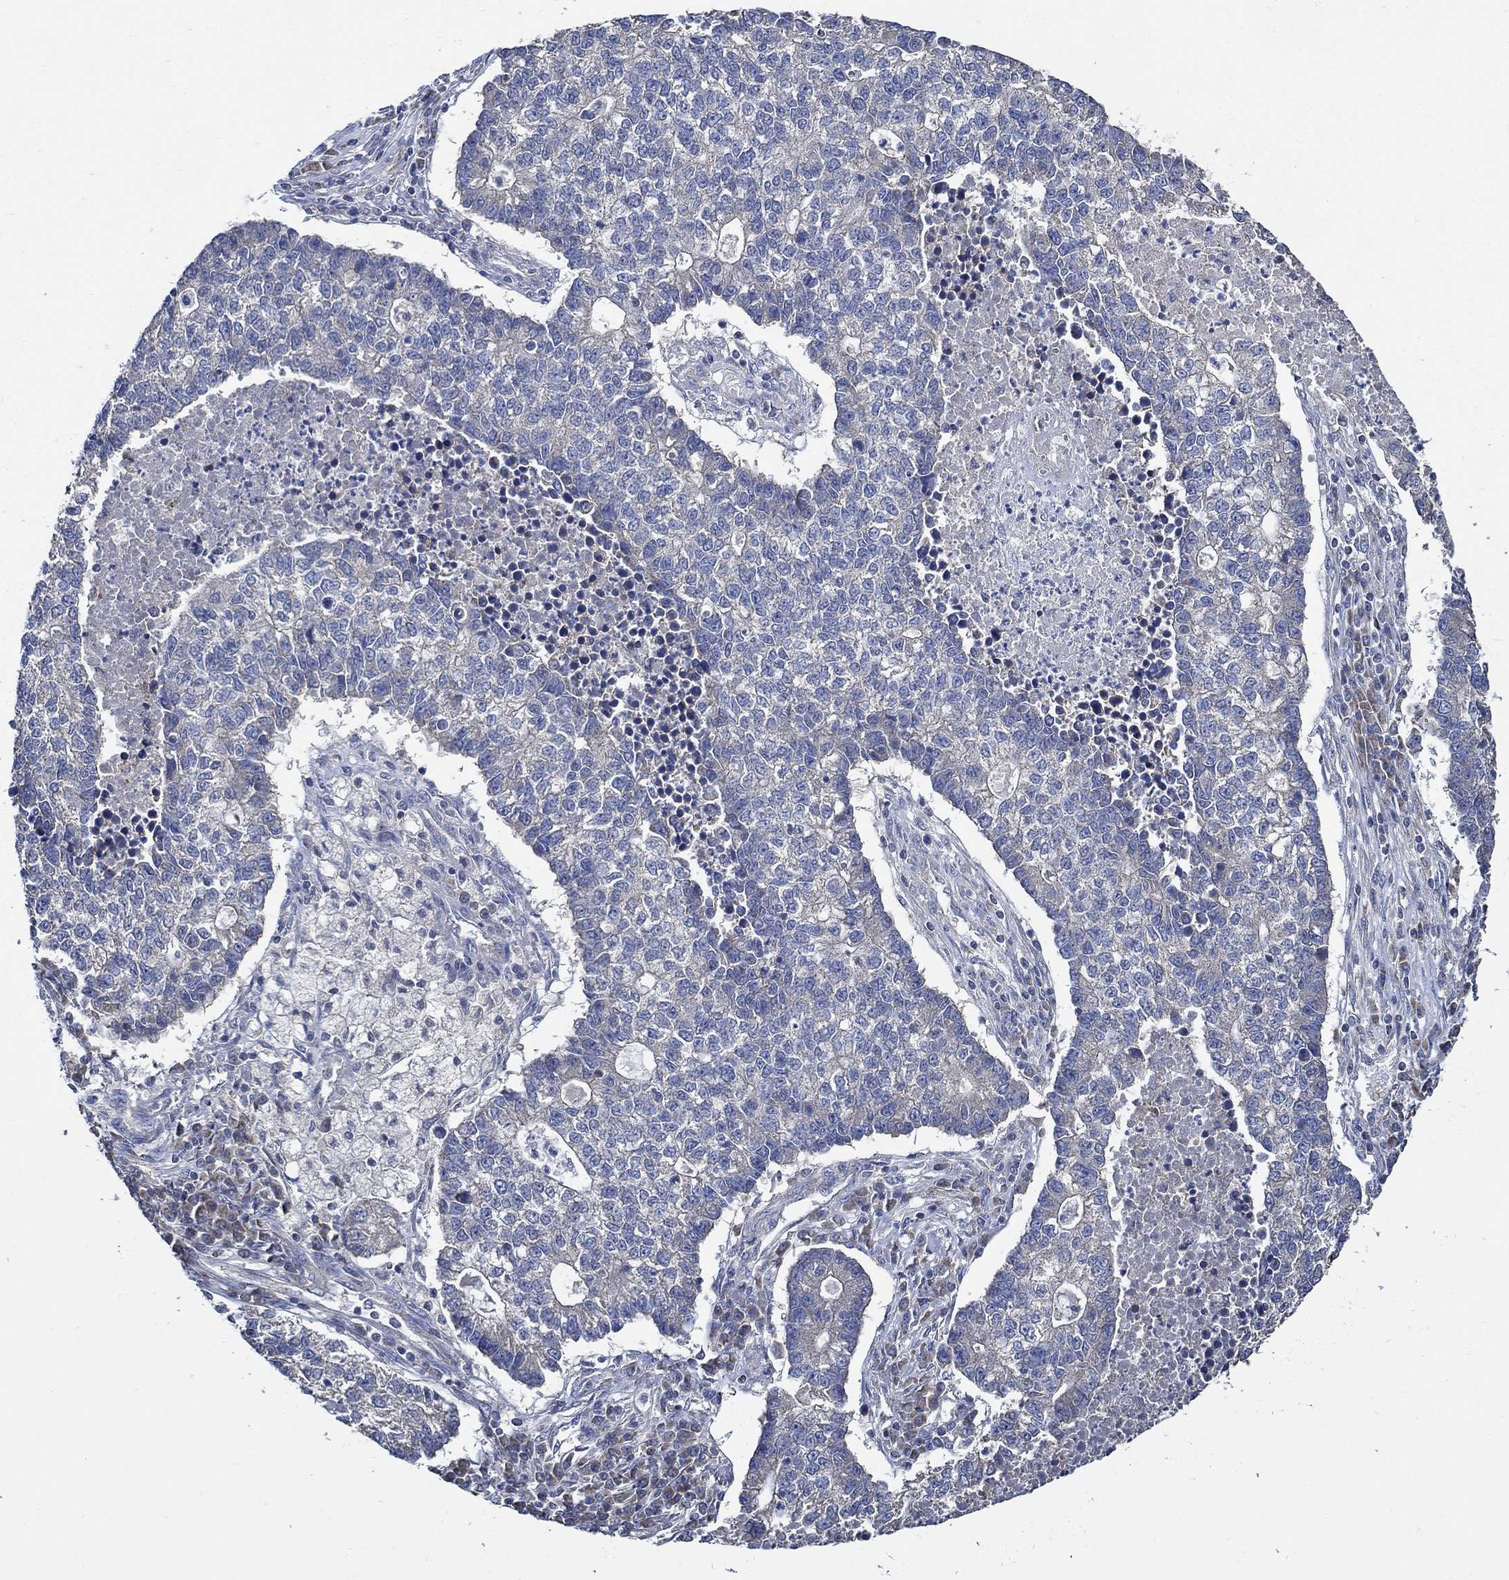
{"staining": {"intensity": "negative", "quantity": "none", "location": "none"}, "tissue": "lung cancer", "cell_type": "Tumor cells", "image_type": "cancer", "snomed": [{"axis": "morphology", "description": "Adenocarcinoma, NOS"}, {"axis": "topography", "description": "Lung"}], "caption": "Tumor cells are negative for protein expression in human adenocarcinoma (lung).", "gene": "WDR53", "patient": {"sex": "male", "age": 57}}